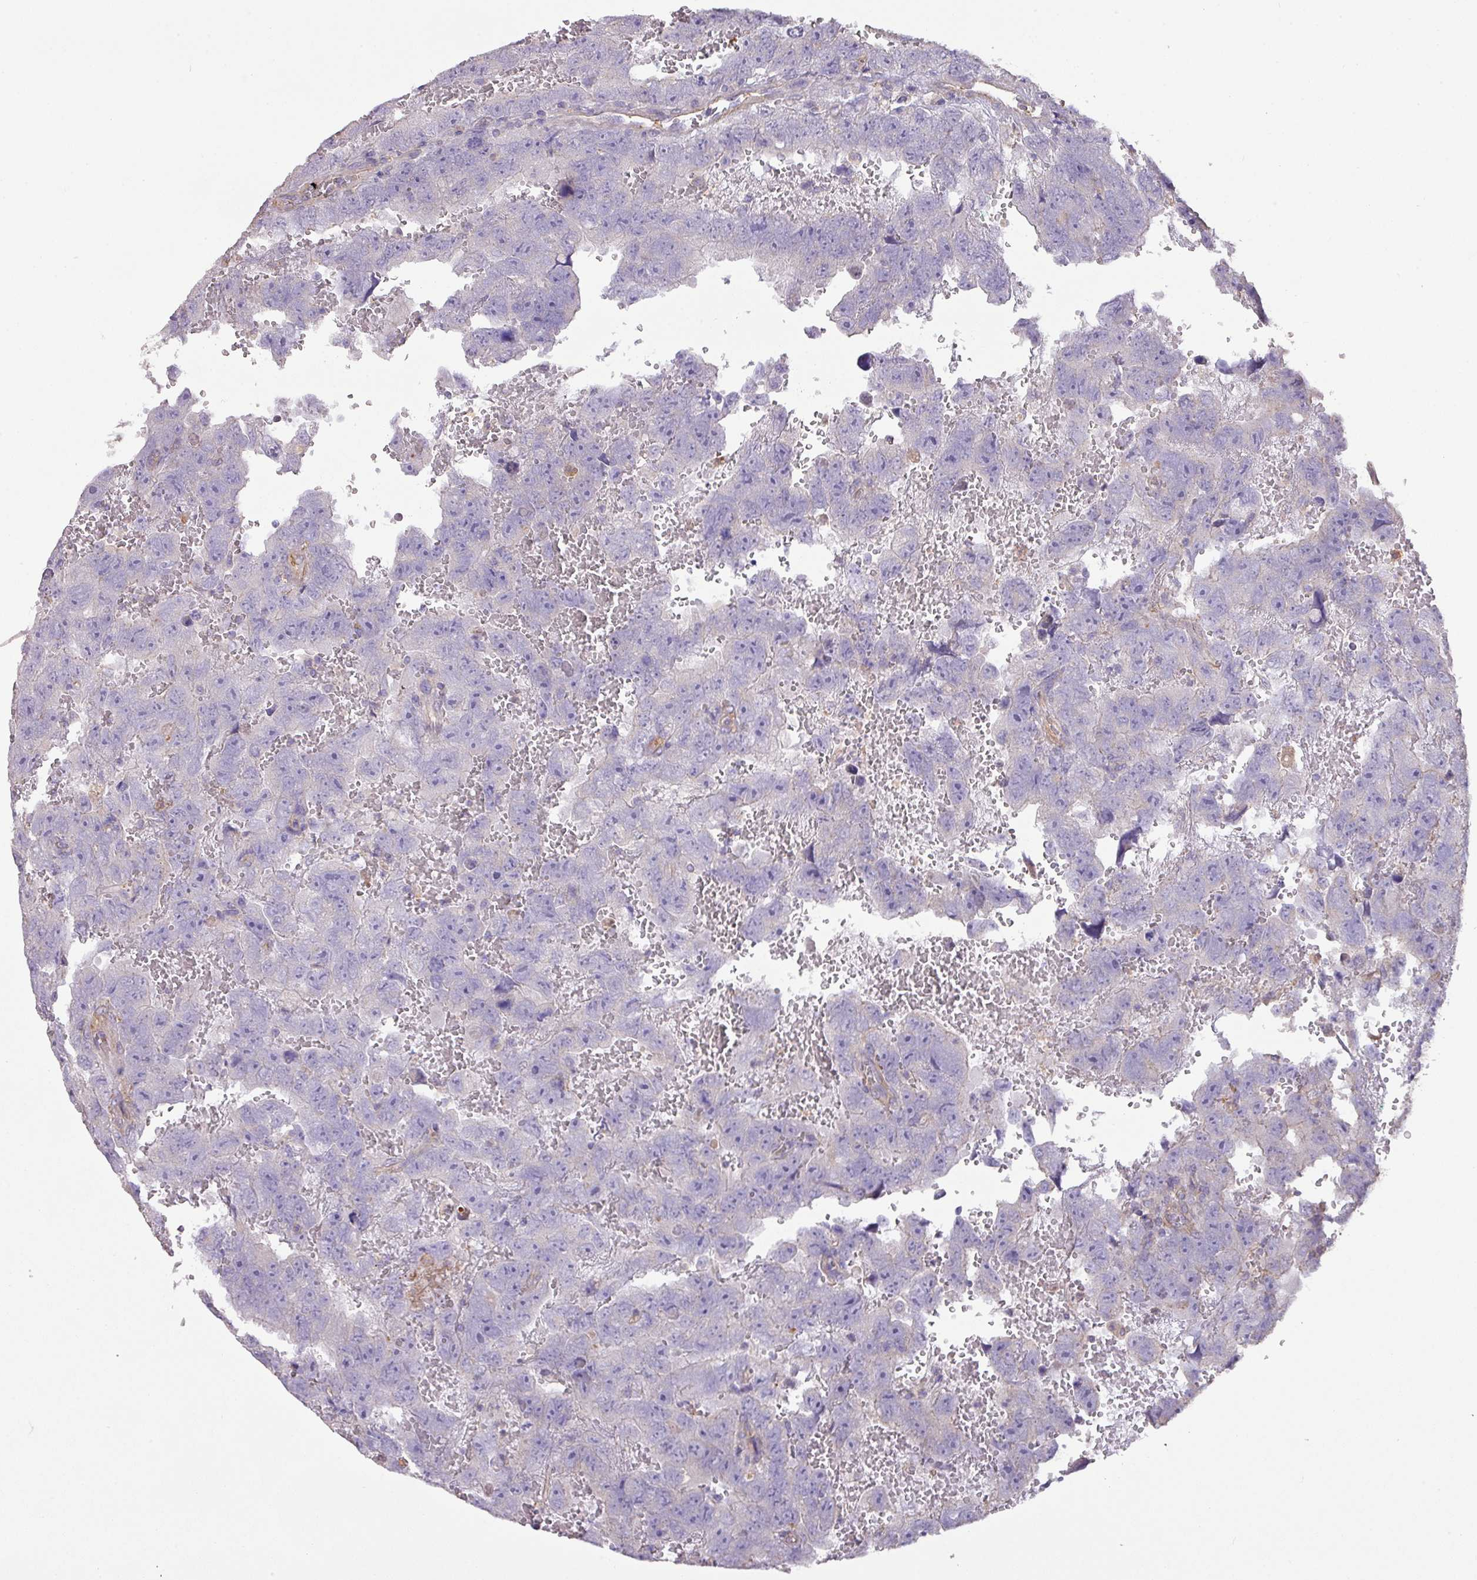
{"staining": {"intensity": "negative", "quantity": "none", "location": "none"}, "tissue": "testis cancer", "cell_type": "Tumor cells", "image_type": "cancer", "snomed": [{"axis": "morphology", "description": "Carcinoma, Embryonal, NOS"}, {"axis": "topography", "description": "Testis"}], "caption": "High power microscopy histopathology image of an IHC photomicrograph of embryonal carcinoma (testis), revealing no significant expression in tumor cells. (Stains: DAB (3,3'-diaminobenzidine) IHC with hematoxylin counter stain, Microscopy: brightfield microscopy at high magnification).", "gene": "CALML4", "patient": {"sex": "male", "age": 45}}